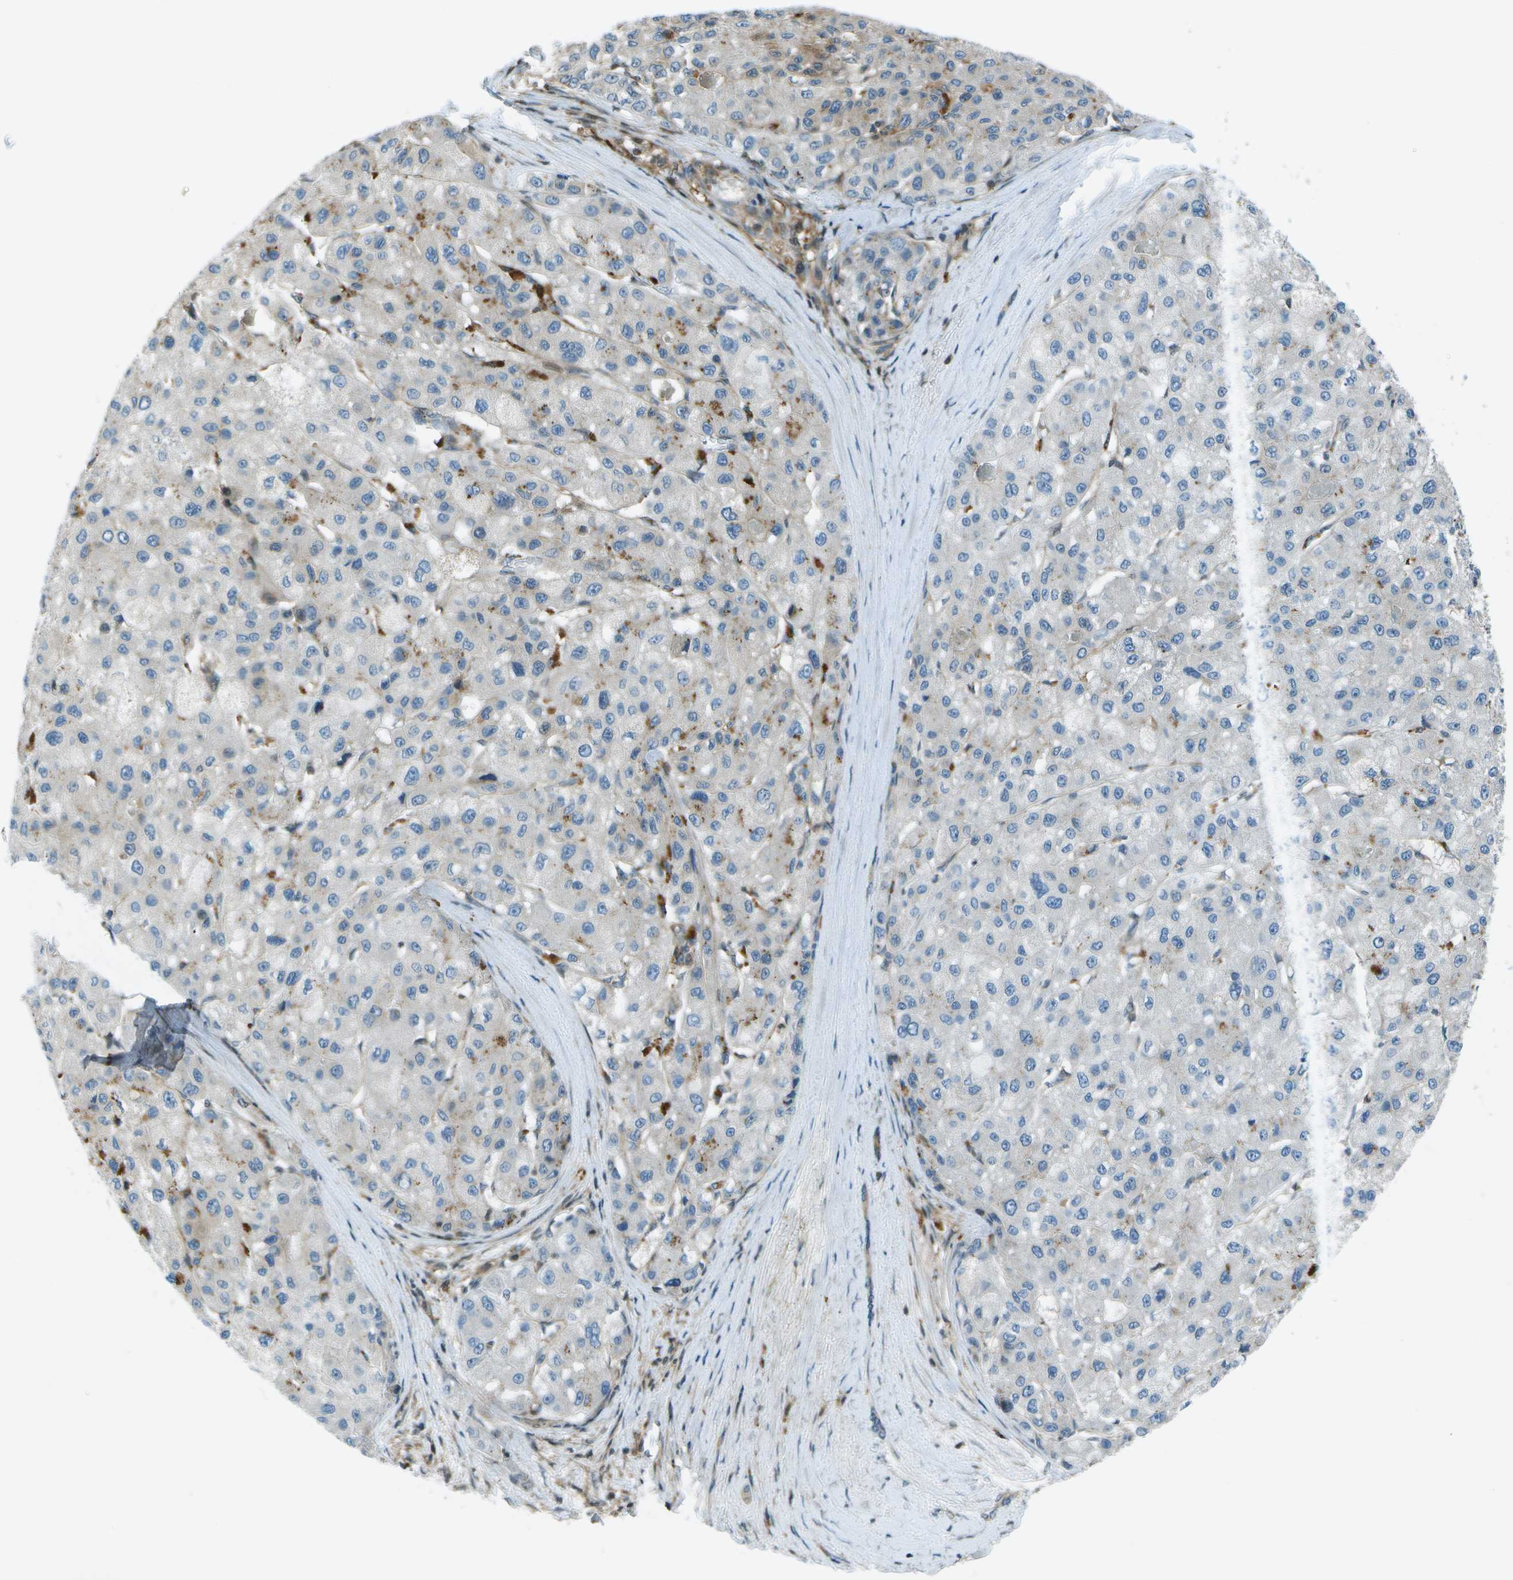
{"staining": {"intensity": "negative", "quantity": "none", "location": "none"}, "tissue": "liver cancer", "cell_type": "Tumor cells", "image_type": "cancer", "snomed": [{"axis": "morphology", "description": "Carcinoma, Hepatocellular, NOS"}, {"axis": "topography", "description": "Liver"}], "caption": "The micrograph displays no significant expression in tumor cells of hepatocellular carcinoma (liver).", "gene": "TMEM19", "patient": {"sex": "male", "age": 80}}